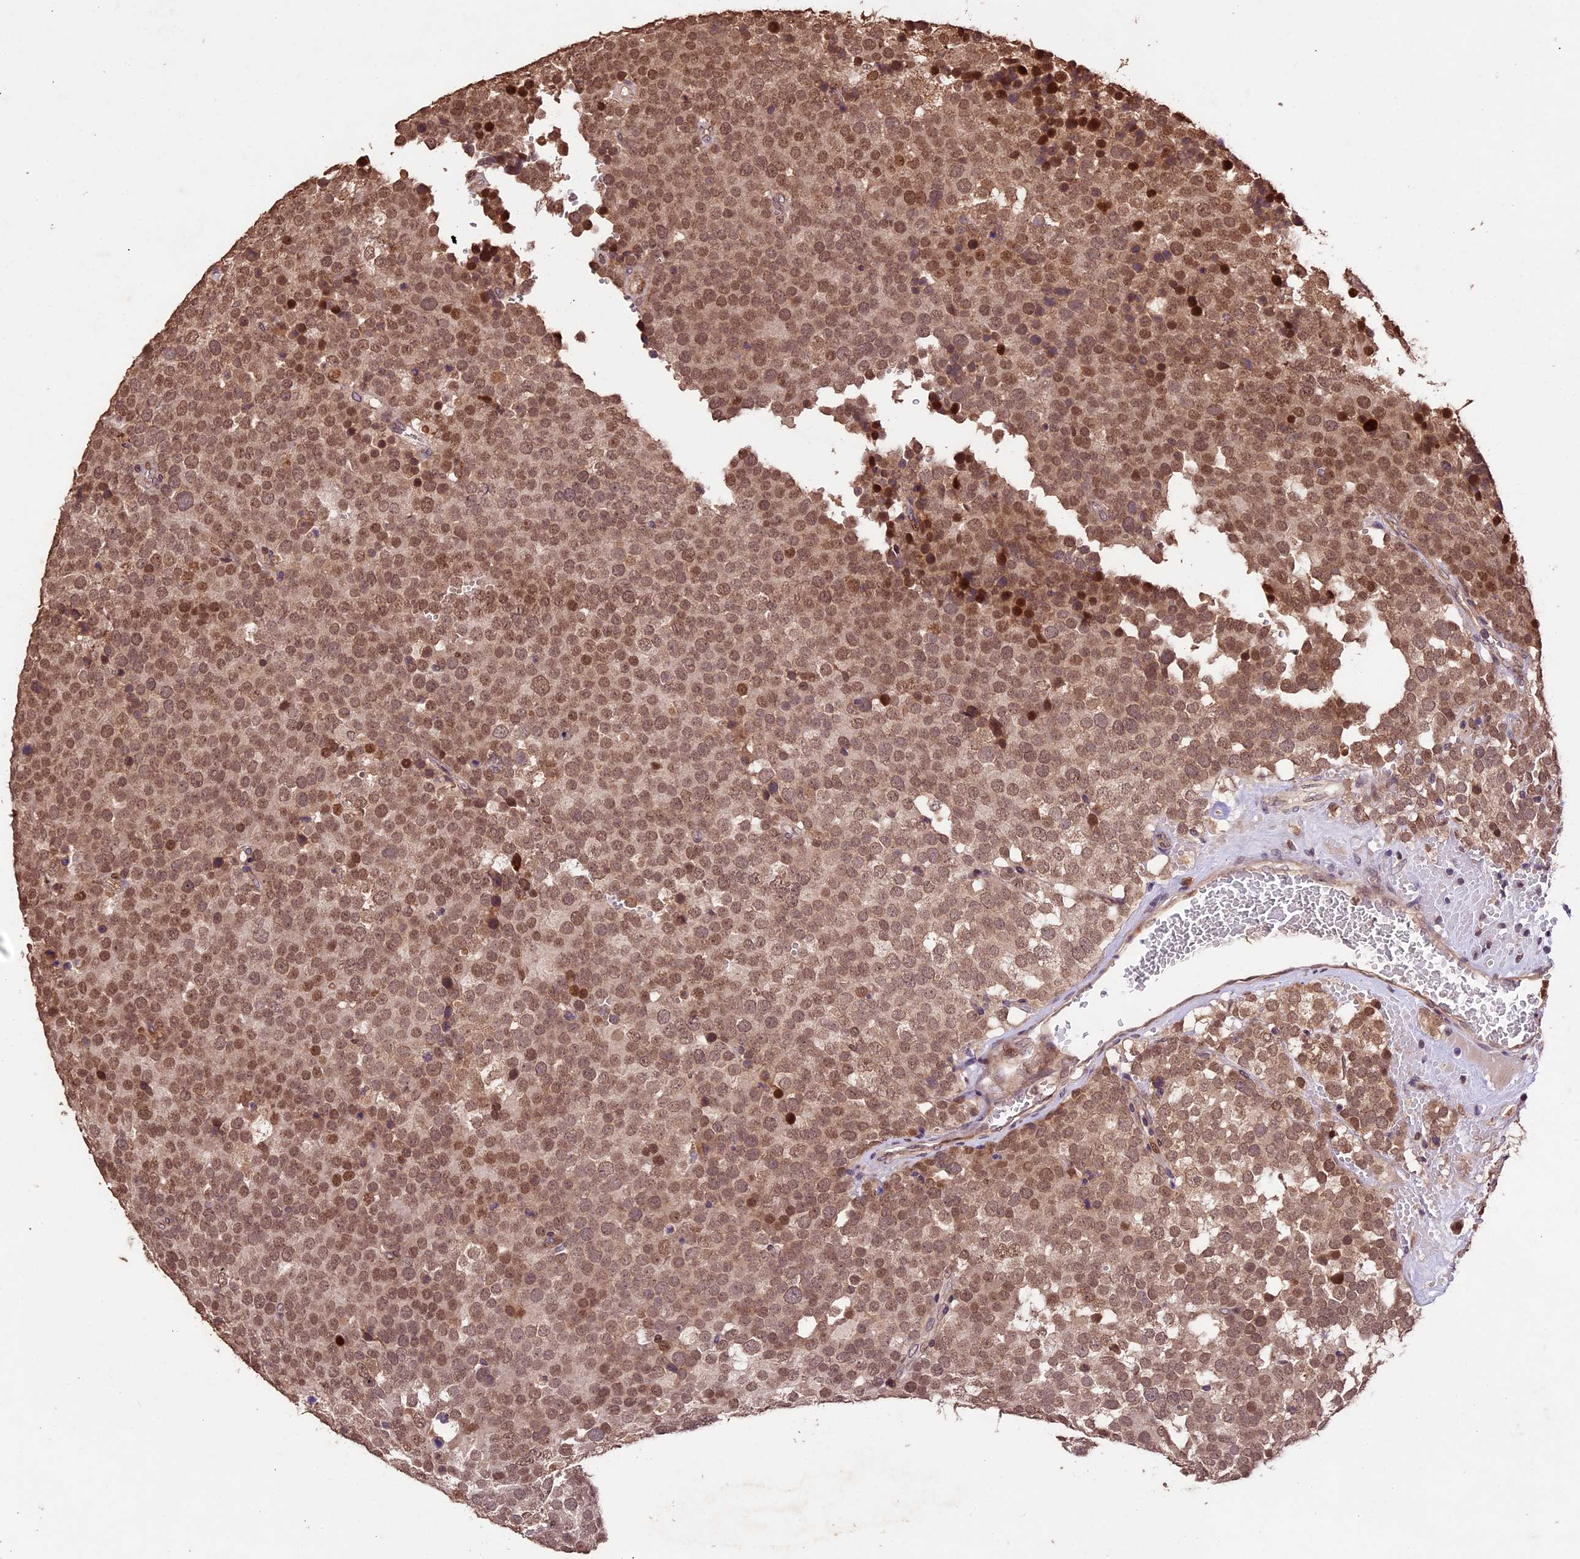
{"staining": {"intensity": "moderate", "quantity": ">75%", "location": "cytoplasmic/membranous,nuclear"}, "tissue": "testis cancer", "cell_type": "Tumor cells", "image_type": "cancer", "snomed": [{"axis": "morphology", "description": "Seminoma, NOS"}, {"axis": "topography", "description": "Testis"}], "caption": "A high-resolution micrograph shows immunohistochemistry (IHC) staining of testis cancer (seminoma), which reveals moderate cytoplasmic/membranous and nuclear expression in approximately >75% of tumor cells. (Stains: DAB (3,3'-diaminobenzidine) in brown, nuclei in blue, Microscopy: brightfield microscopy at high magnification).", "gene": "CDKN2AIP", "patient": {"sex": "male", "age": 71}}